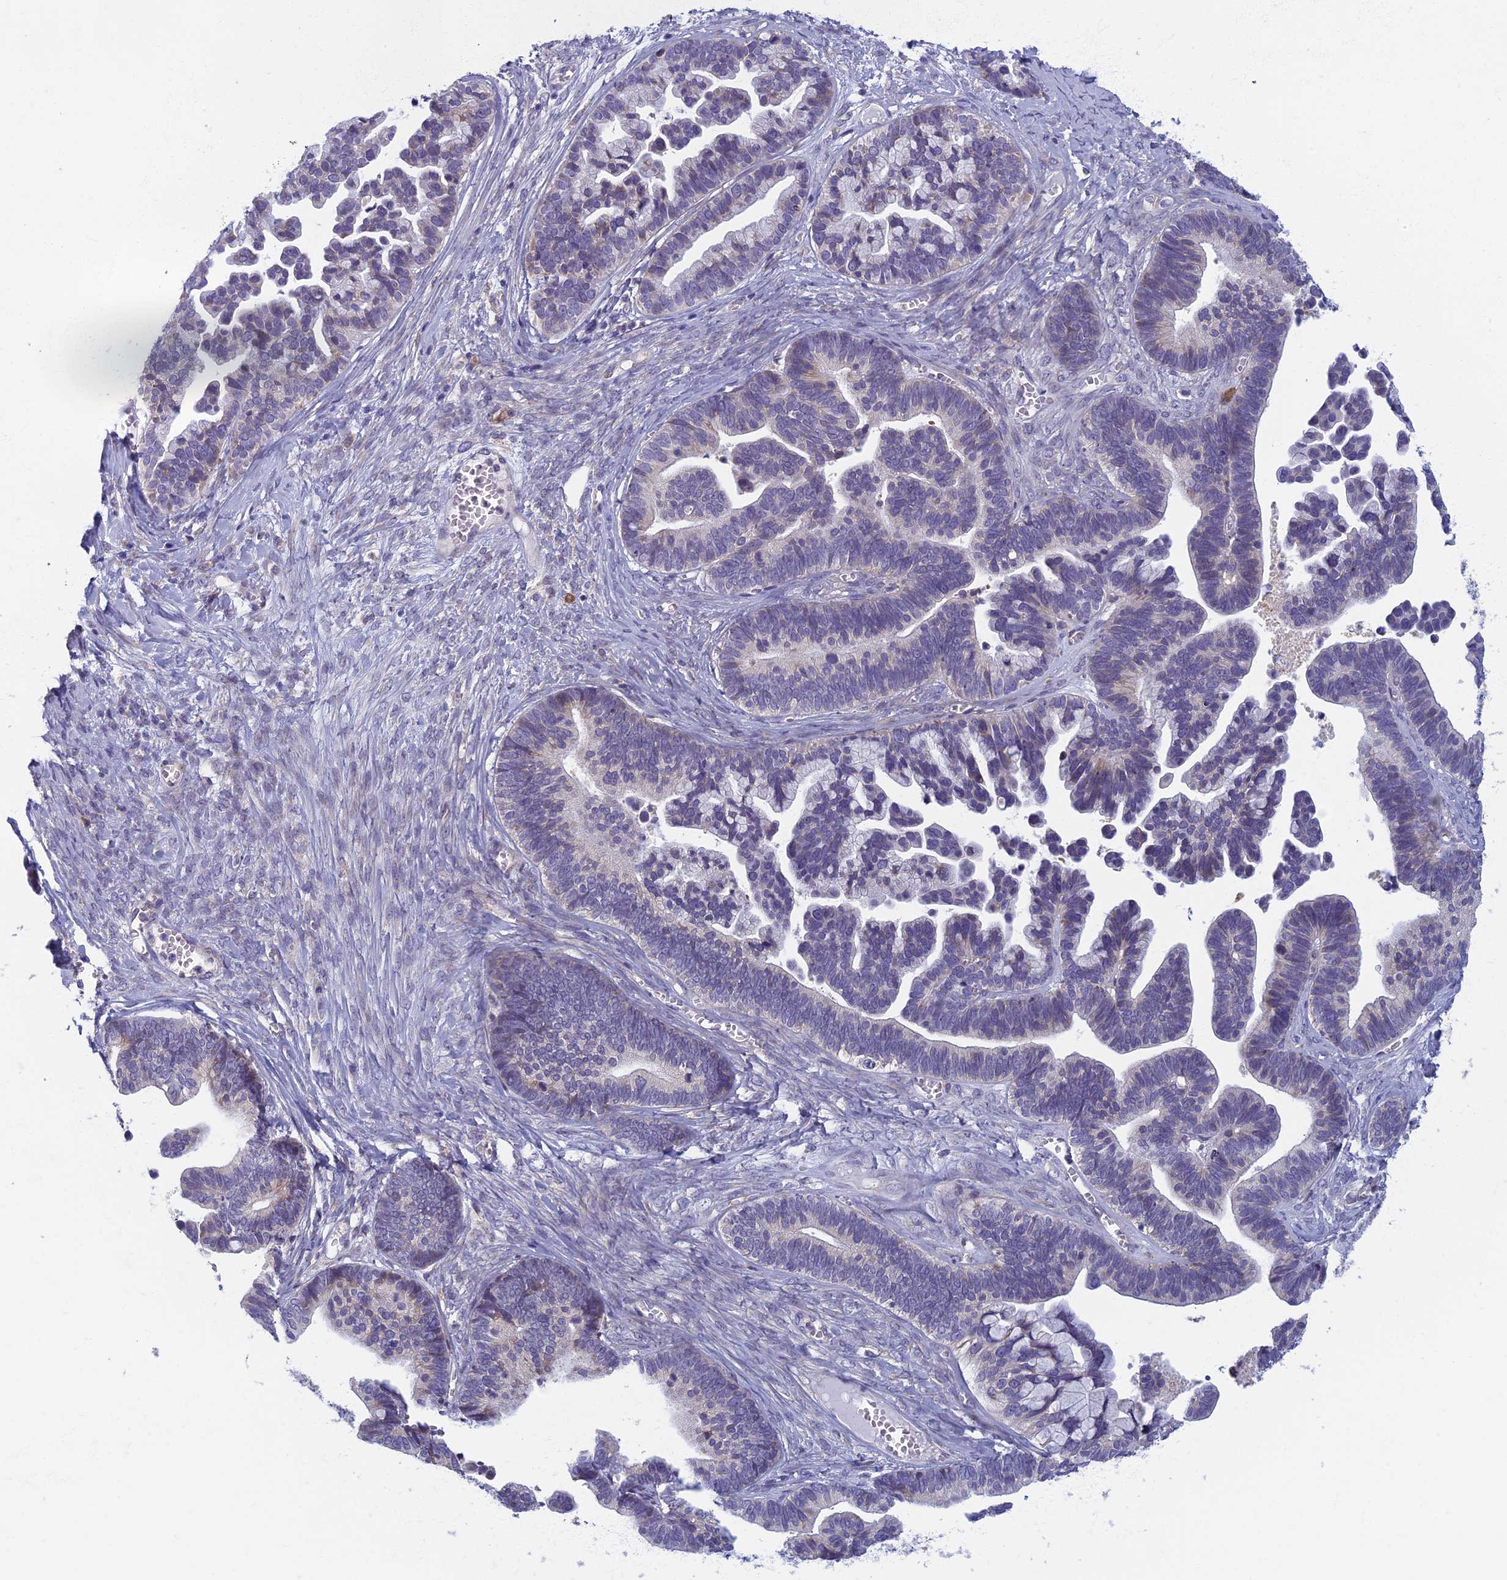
{"staining": {"intensity": "negative", "quantity": "none", "location": "none"}, "tissue": "ovarian cancer", "cell_type": "Tumor cells", "image_type": "cancer", "snomed": [{"axis": "morphology", "description": "Cystadenocarcinoma, serous, NOS"}, {"axis": "topography", "description": "Ovary"}], "caption": "The histopathology image shows no significant expression in tumor cells of ovarian serous cystadenocarcinoma.", "gene": "DDX51", "patient": {"sex": "female", "age": 56}}